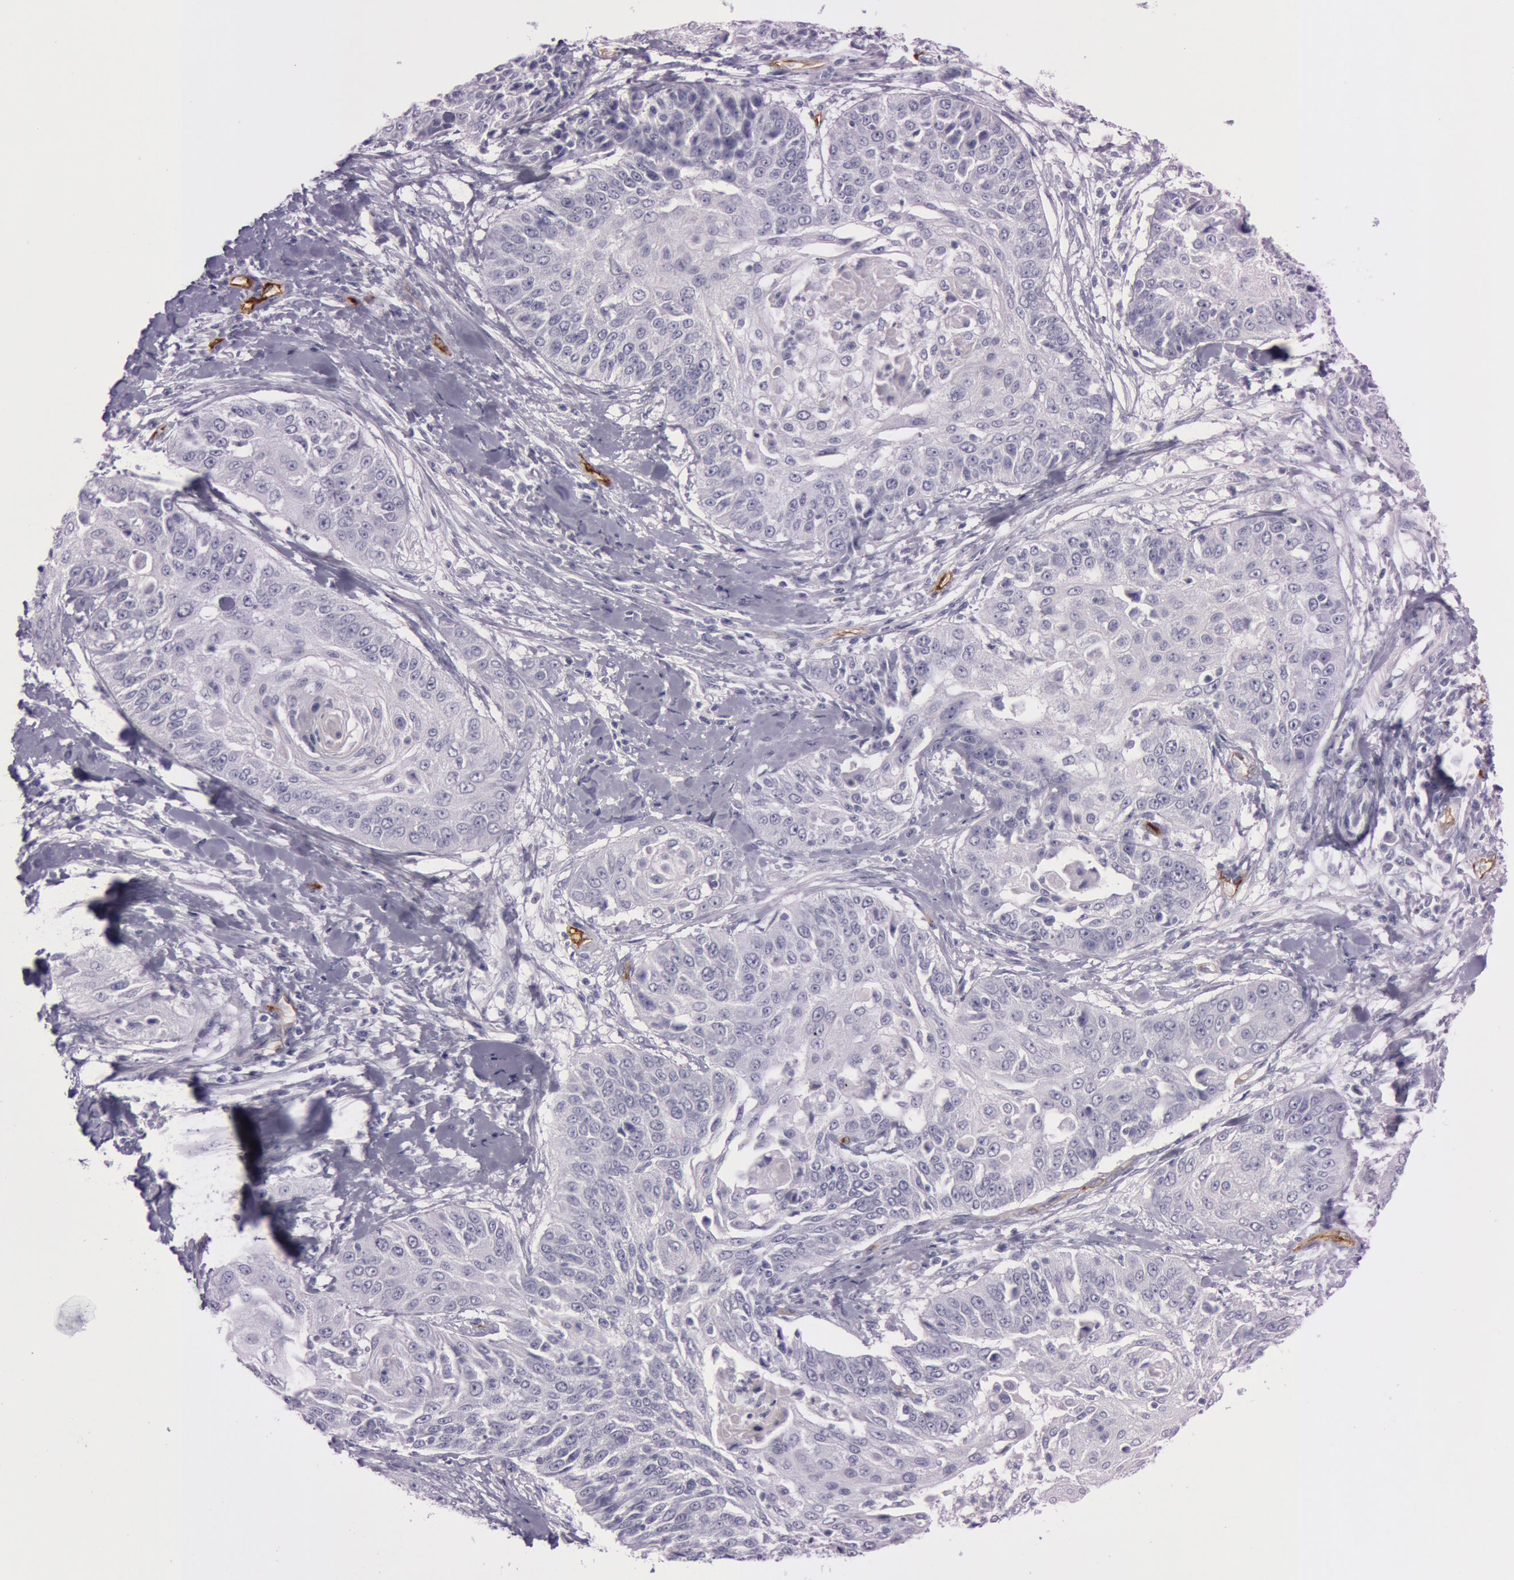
{"staining": {"intensity": "negative", "quantity": "none", "location": "none"}, "tissue": "cervical cancer", "cell_type": "Tumor cells", "image_type": "cancer", "snomed": [{"axis": "morphology", "description": "Squamous cell carcinoma, NOS"}, {"axis": "topography", "description": "Cervix"}], "caption": "Protein analysis of cervical cancer reveals no significant staining in tumor cells.", "gene": "FOLH1", "patient": {"sex": "female", "age": 64}}